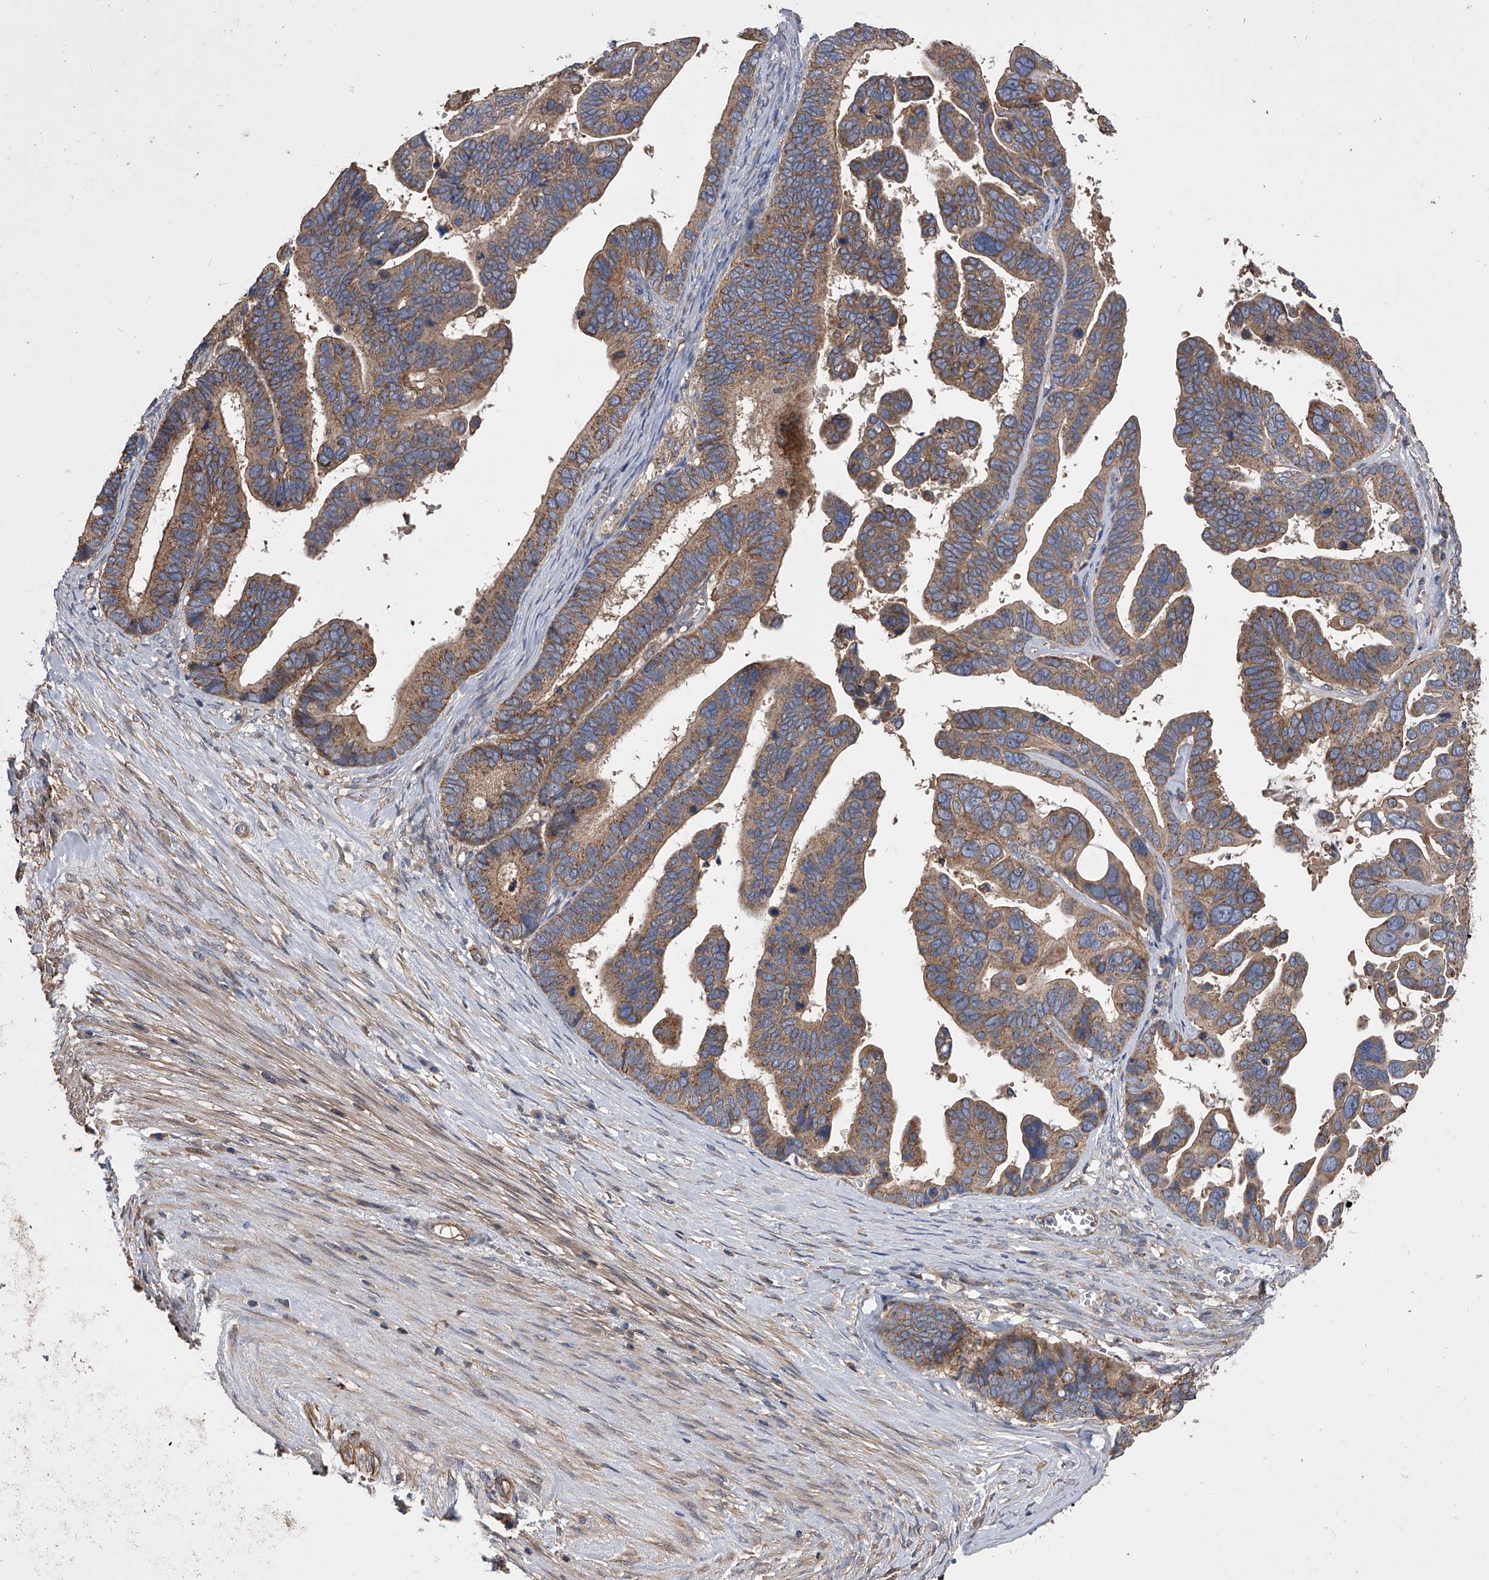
{"staining": {"intensity": "moderate", "quantity": ">75%", "location": "cytoplasmic/membranous"}, "tissue": "ovarian cancer", "cell_type": "Tumor cells", "image_type": "cancer", "snomed": [{"axis": "morphology", "description": "Cystadenocarcinoma, serous, NOS"}, {"axis": "topography", "description": "Ovary"}], "caption": "Immunohistochemistry micrograph of human serous cystadenocarcinoma (ovarian) stained for a protein (brown), which reveals medium levels of moderate cytoplasmic/membranous staining in about >75% of tumor cells.", "gene": "CUL7", "patient": {"sex": "female", "age": 56}}